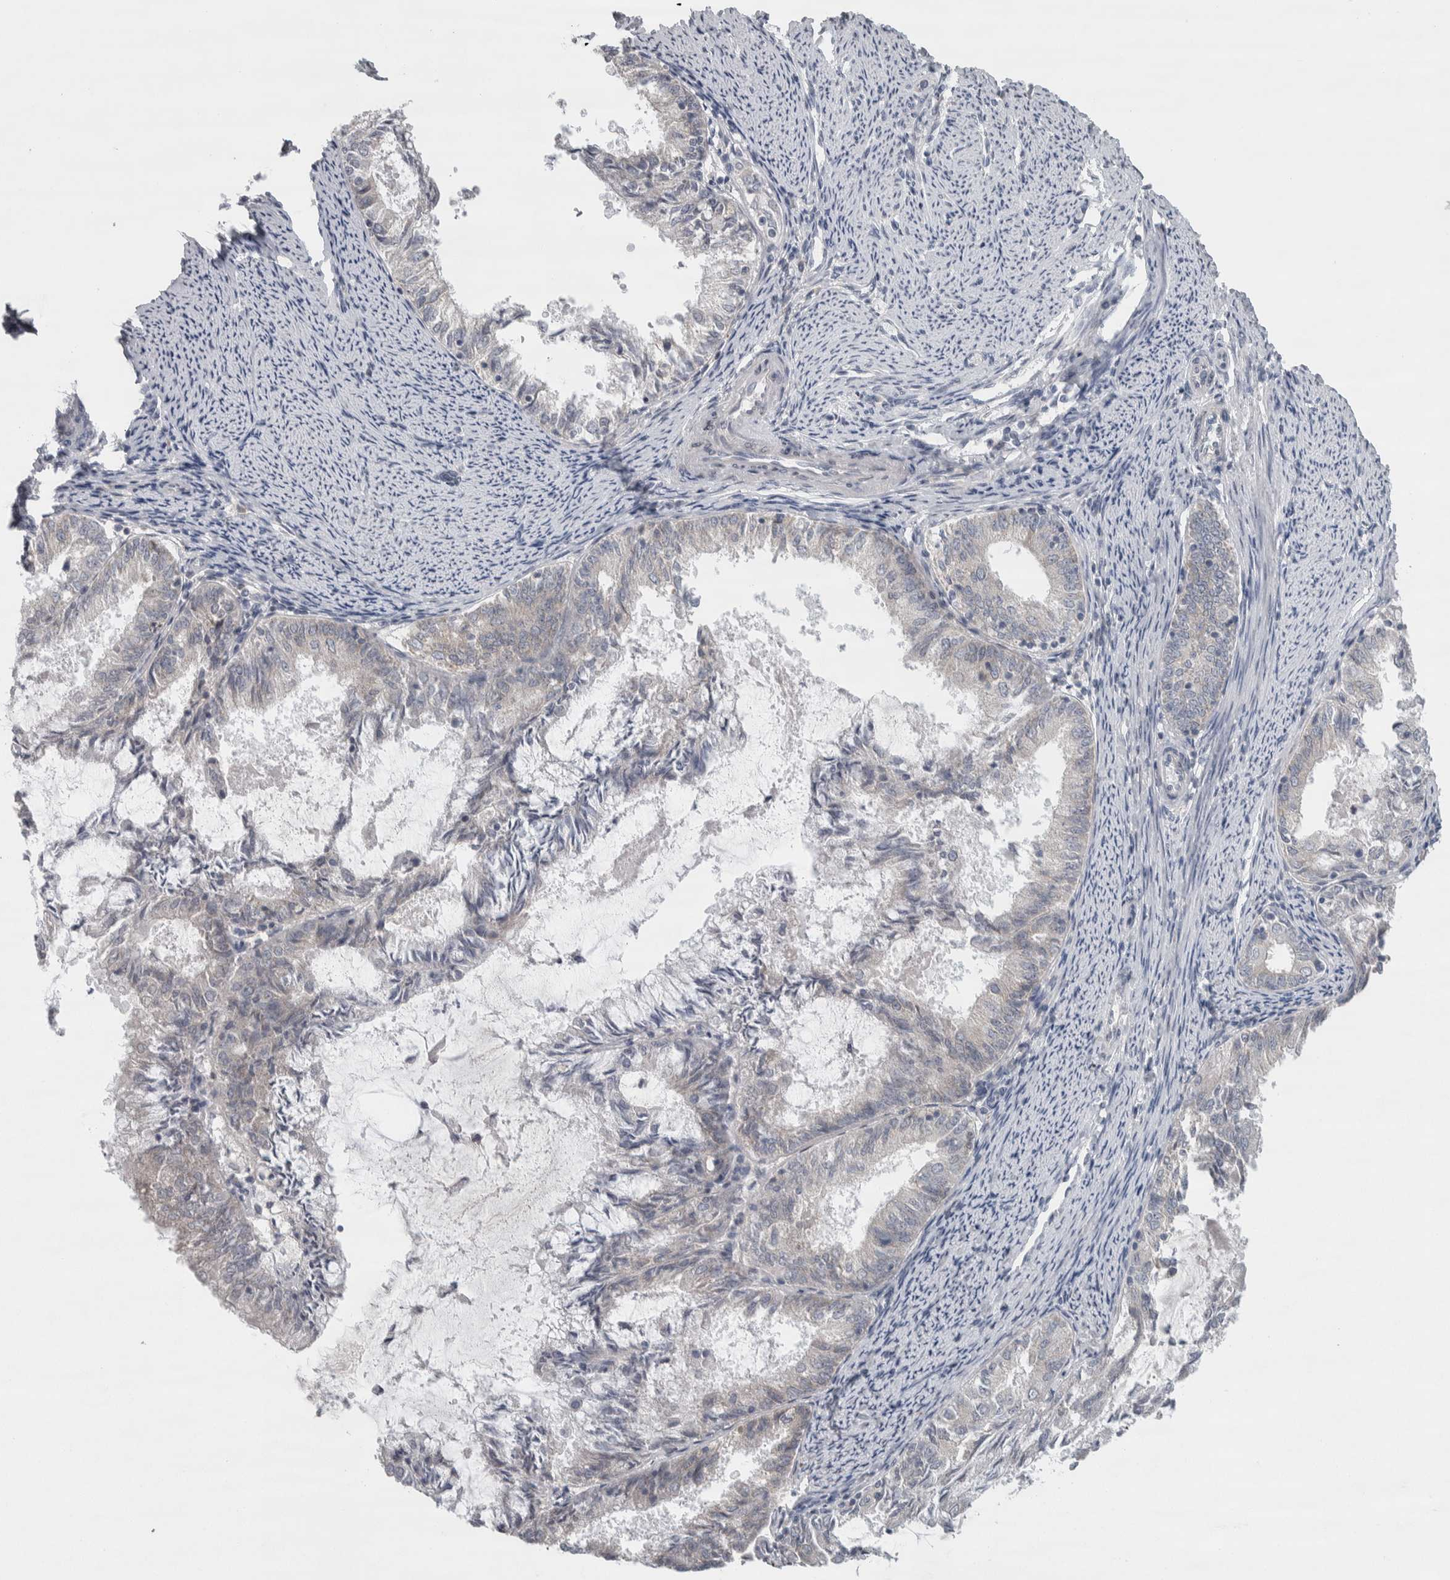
{"staining": {"intensity": "negative", "quantity": "none", "location": "none"}, "tissue": "endometrial cancer", "cell_type": "Tumor cells", "image_type": "cancer", "snomed": [{"axis": "morphology", "description": "Adenocarcinoma, NOS"}, {"axis": "topography", "description": "Endometrium"}], "caption": "The image exhibits no staining of tumor cells in endometrial adenocarcinoma.", "gene": "SIGMAR1", "patient": {"sex": "female", "age": 57}}